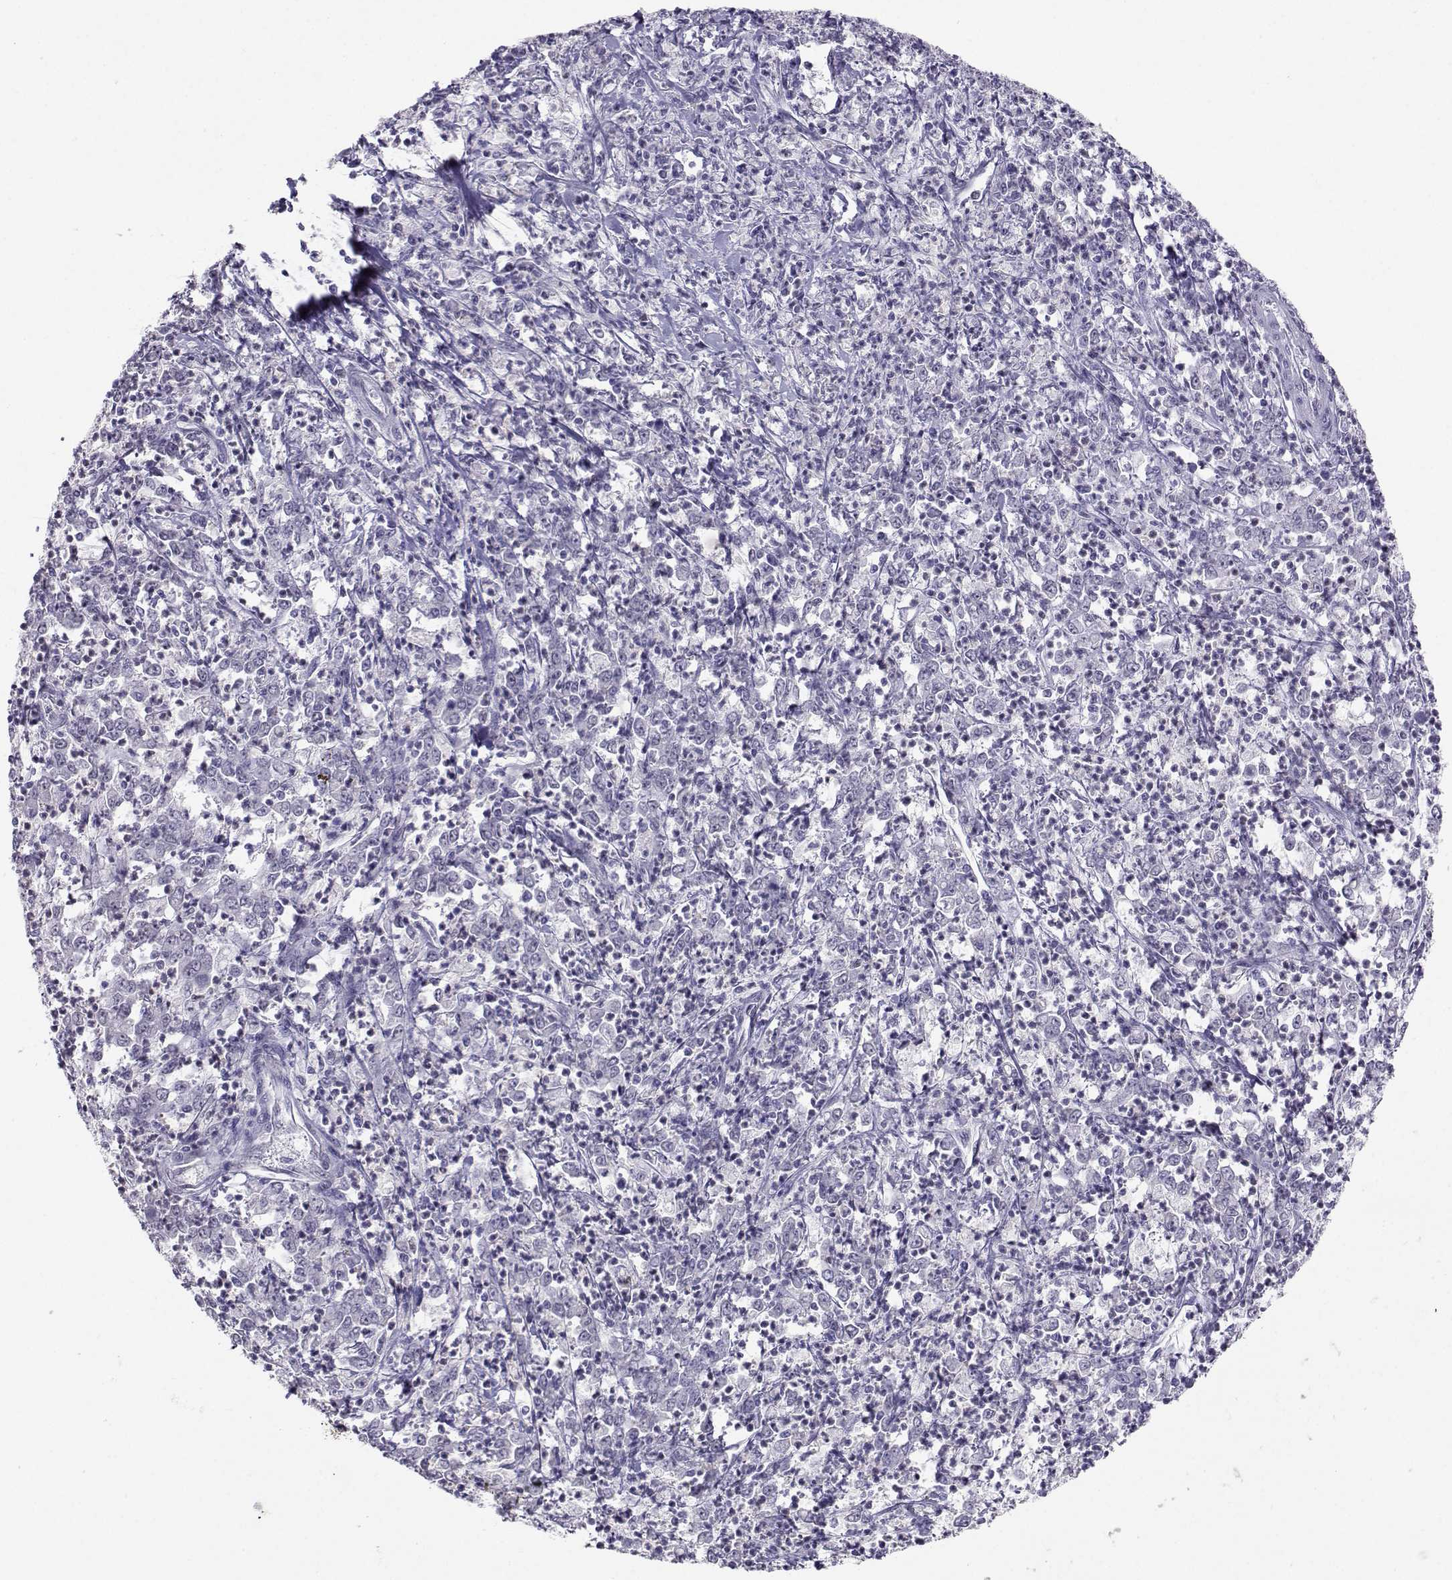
{"staining": {"intensity": "negative", "quantity": "none", "location": "none"}, "tissue": "stomach cancer", "cell_type": "Tumor cells", "image_type": "cancer", "snomed": [{"axis": "morphology", "description": "Adenocarcinoma, NOS"}, {"axis": "topography", "description": "Stomach, lower"}], "caption": "Image shows no protein expression in tumor cells of stomach adenocarcinoma tissue. Nuclei are stained in blue.", "gene": "TEDC2", "patient": {"sex": "female", "age": 71}}